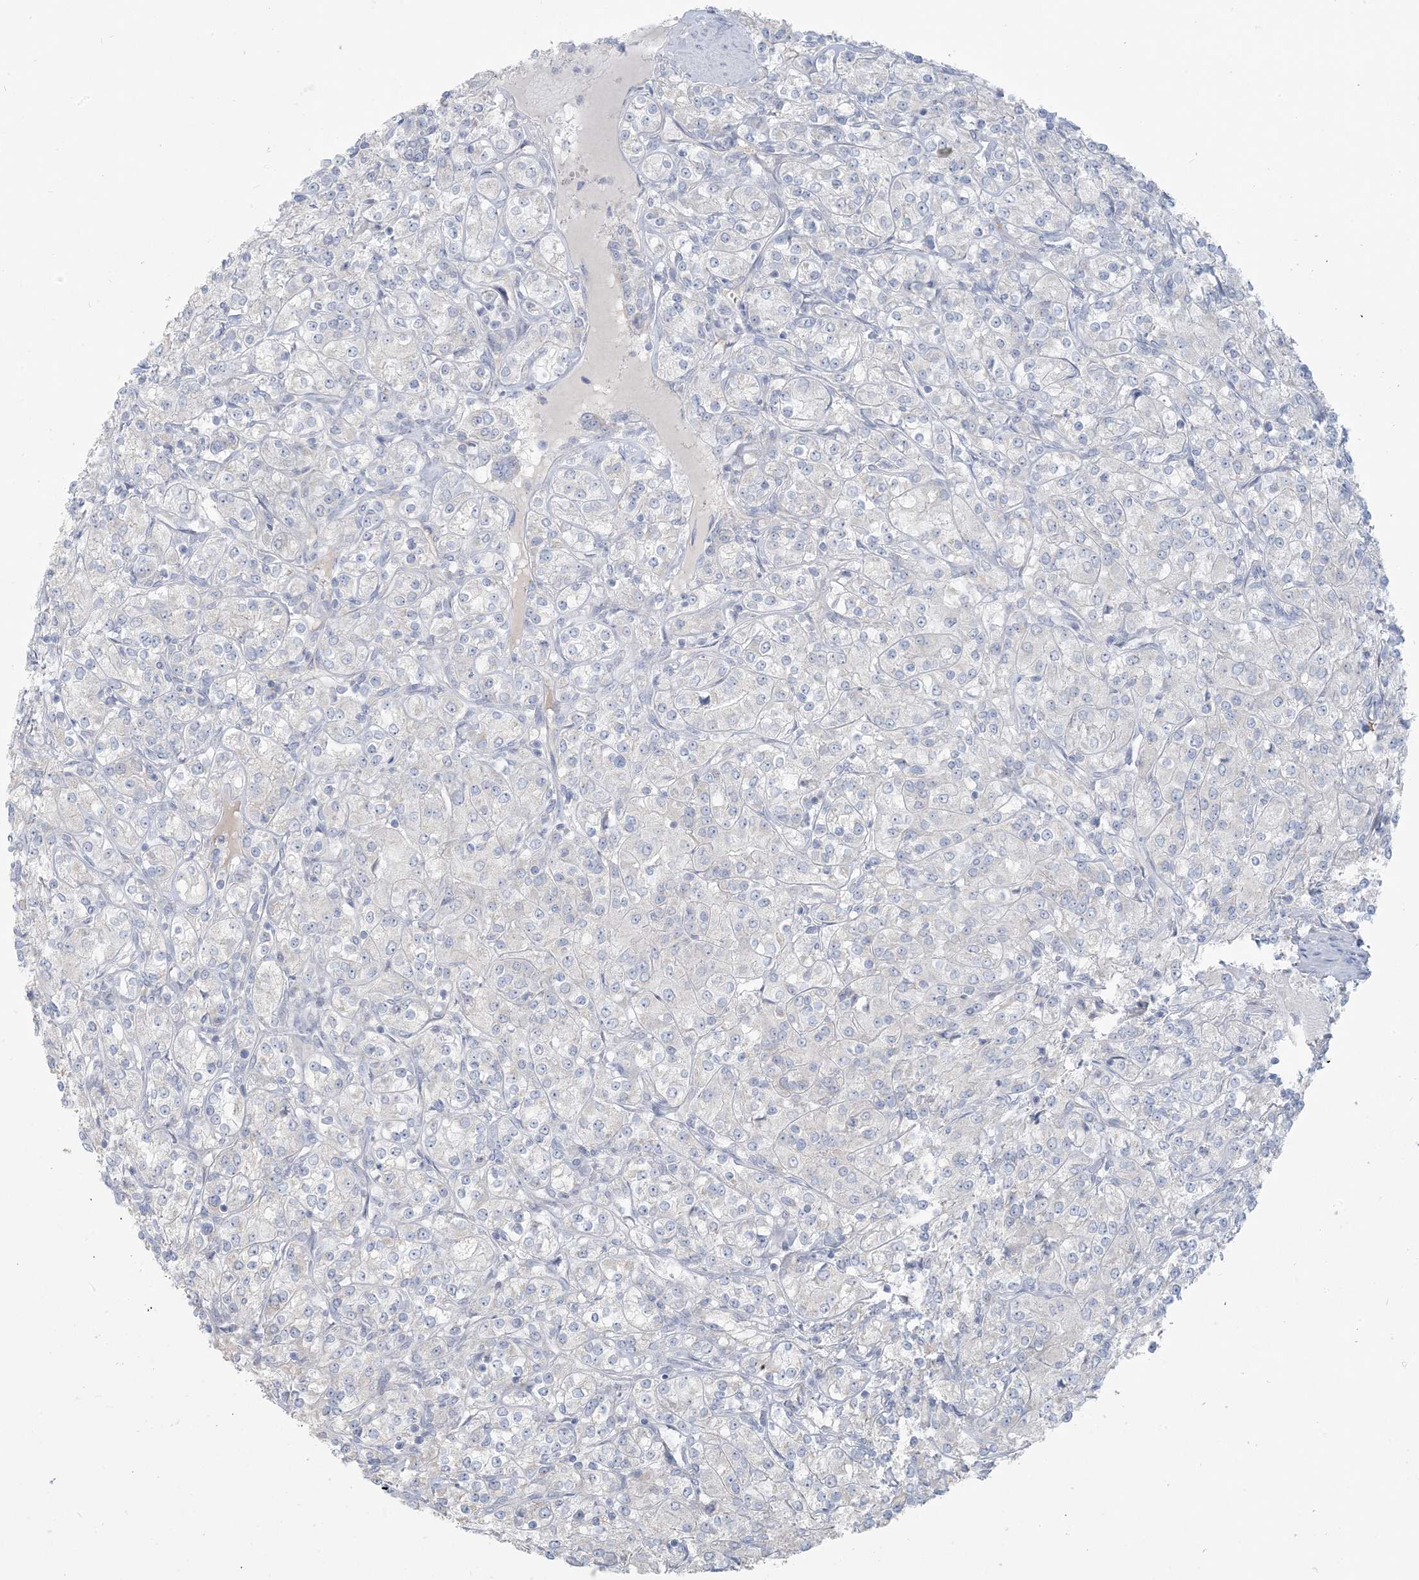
{"staining": {"intensity": "negative", "quantity": "none", "location": "none"}, "tissue": "renal cancer", "cell_type": "Tumor cells", "image_type": "cancer", "snomed": [{"axis": "morphology", "description": "Adenocarcinoma, NOS"}, {"axis": "topography", "description": "Kidney"}], "caption": "Human adenocarcinoma (renal) stained for a protein using IHC displays no positivity in tumor cells.", "gene": "SCML1", "patient": {"sex": "male", "age": 77}}